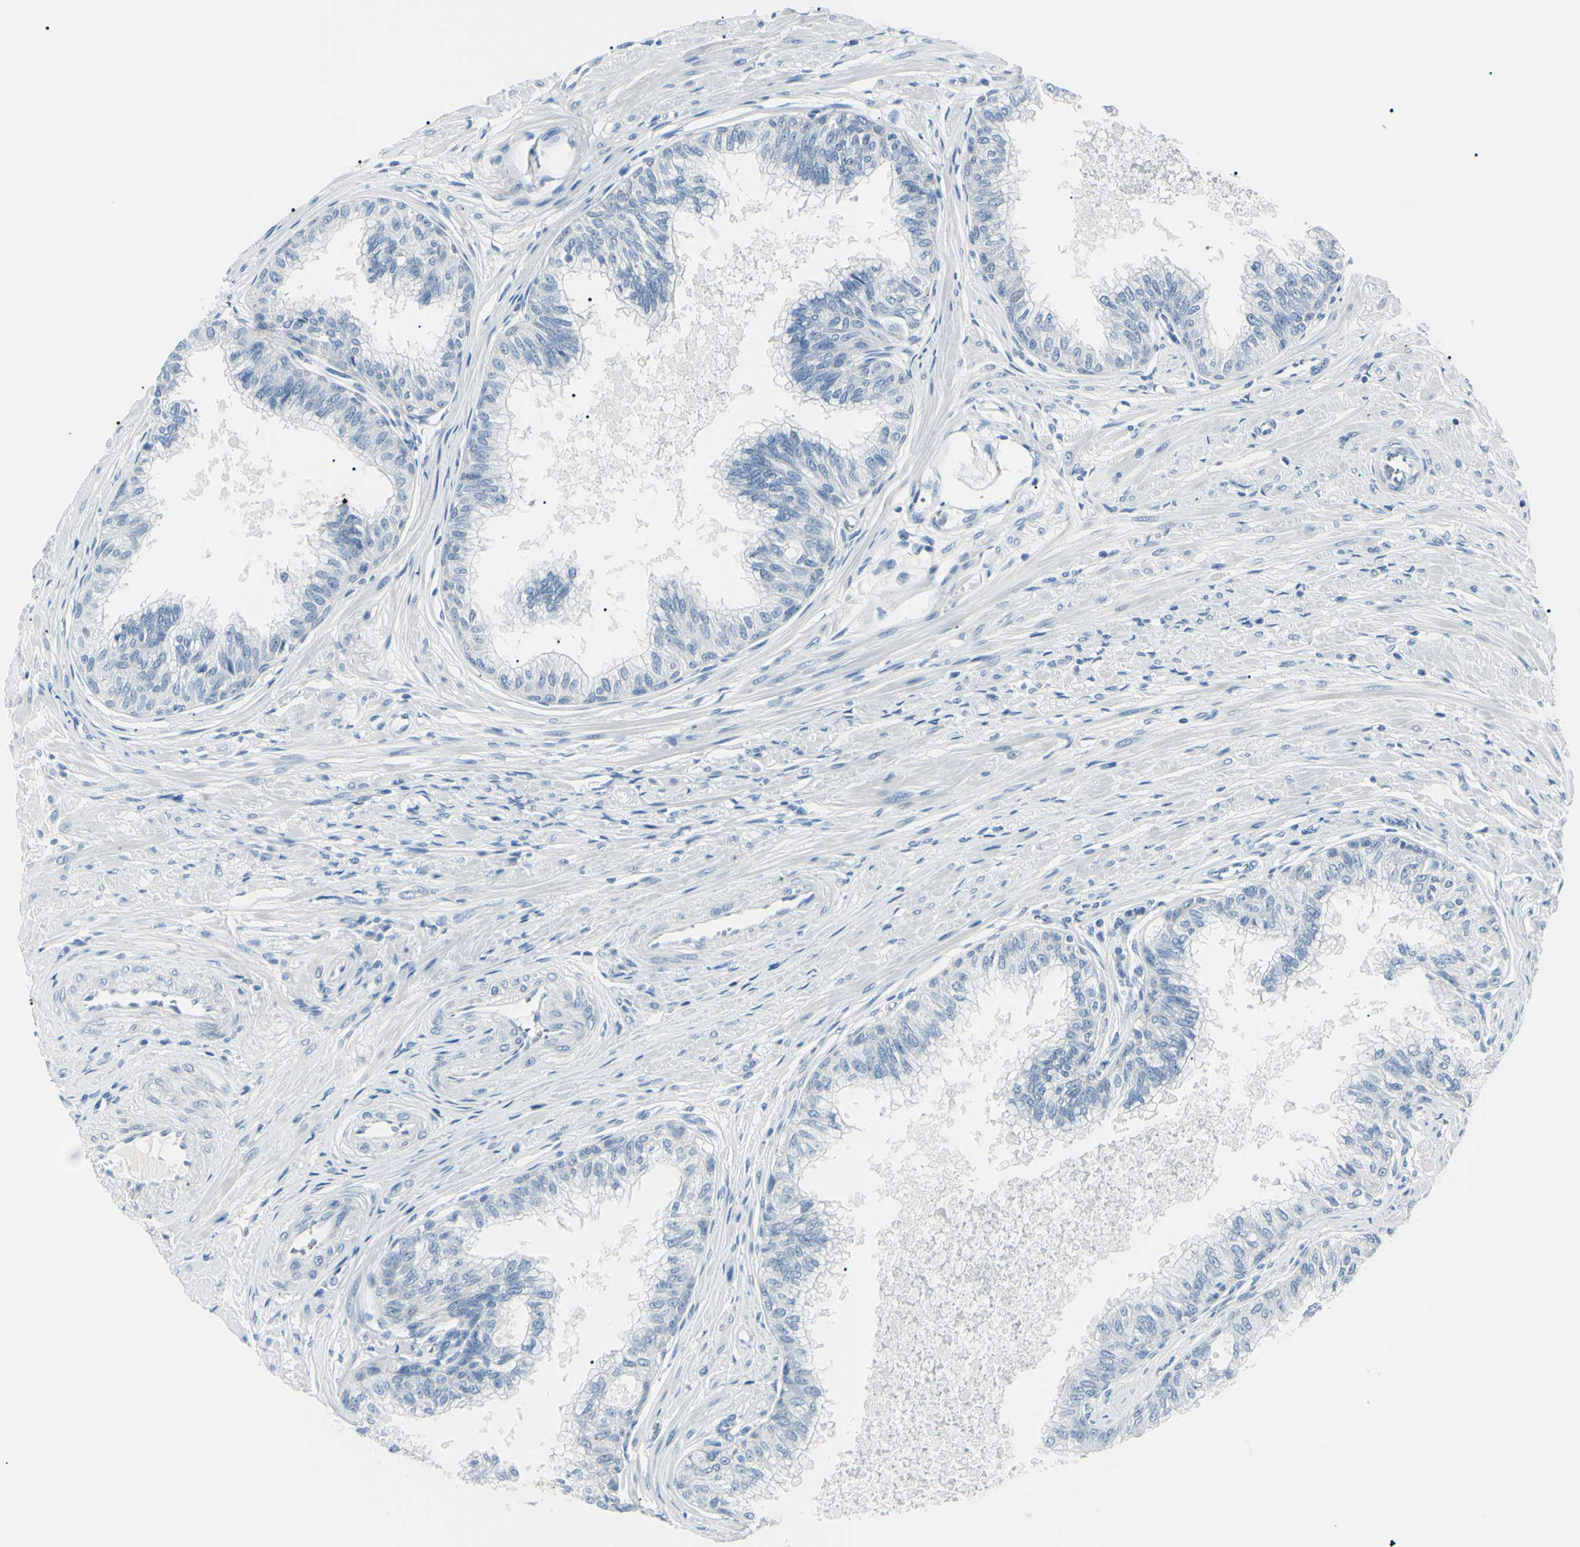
{"staining": {"intensity": "negative", "quantity": "none", "location": "none"}, "tissue": "prostate", "cell_type": "Glandular cells", "image_type": "normal", "snomed": [{"axis": "morphology", "description": "Normal tissue, NOS"}, {"axis": "topography", "description": "Prostate"}, {"axis": "topography", "description": "Seminal veicle"}], "caption": "An IHC image of normal prostate is shown. There is no staining in glandular cells of prostate.", "gene": "CA2", "patient": {"sex": "male", "age": 60}}